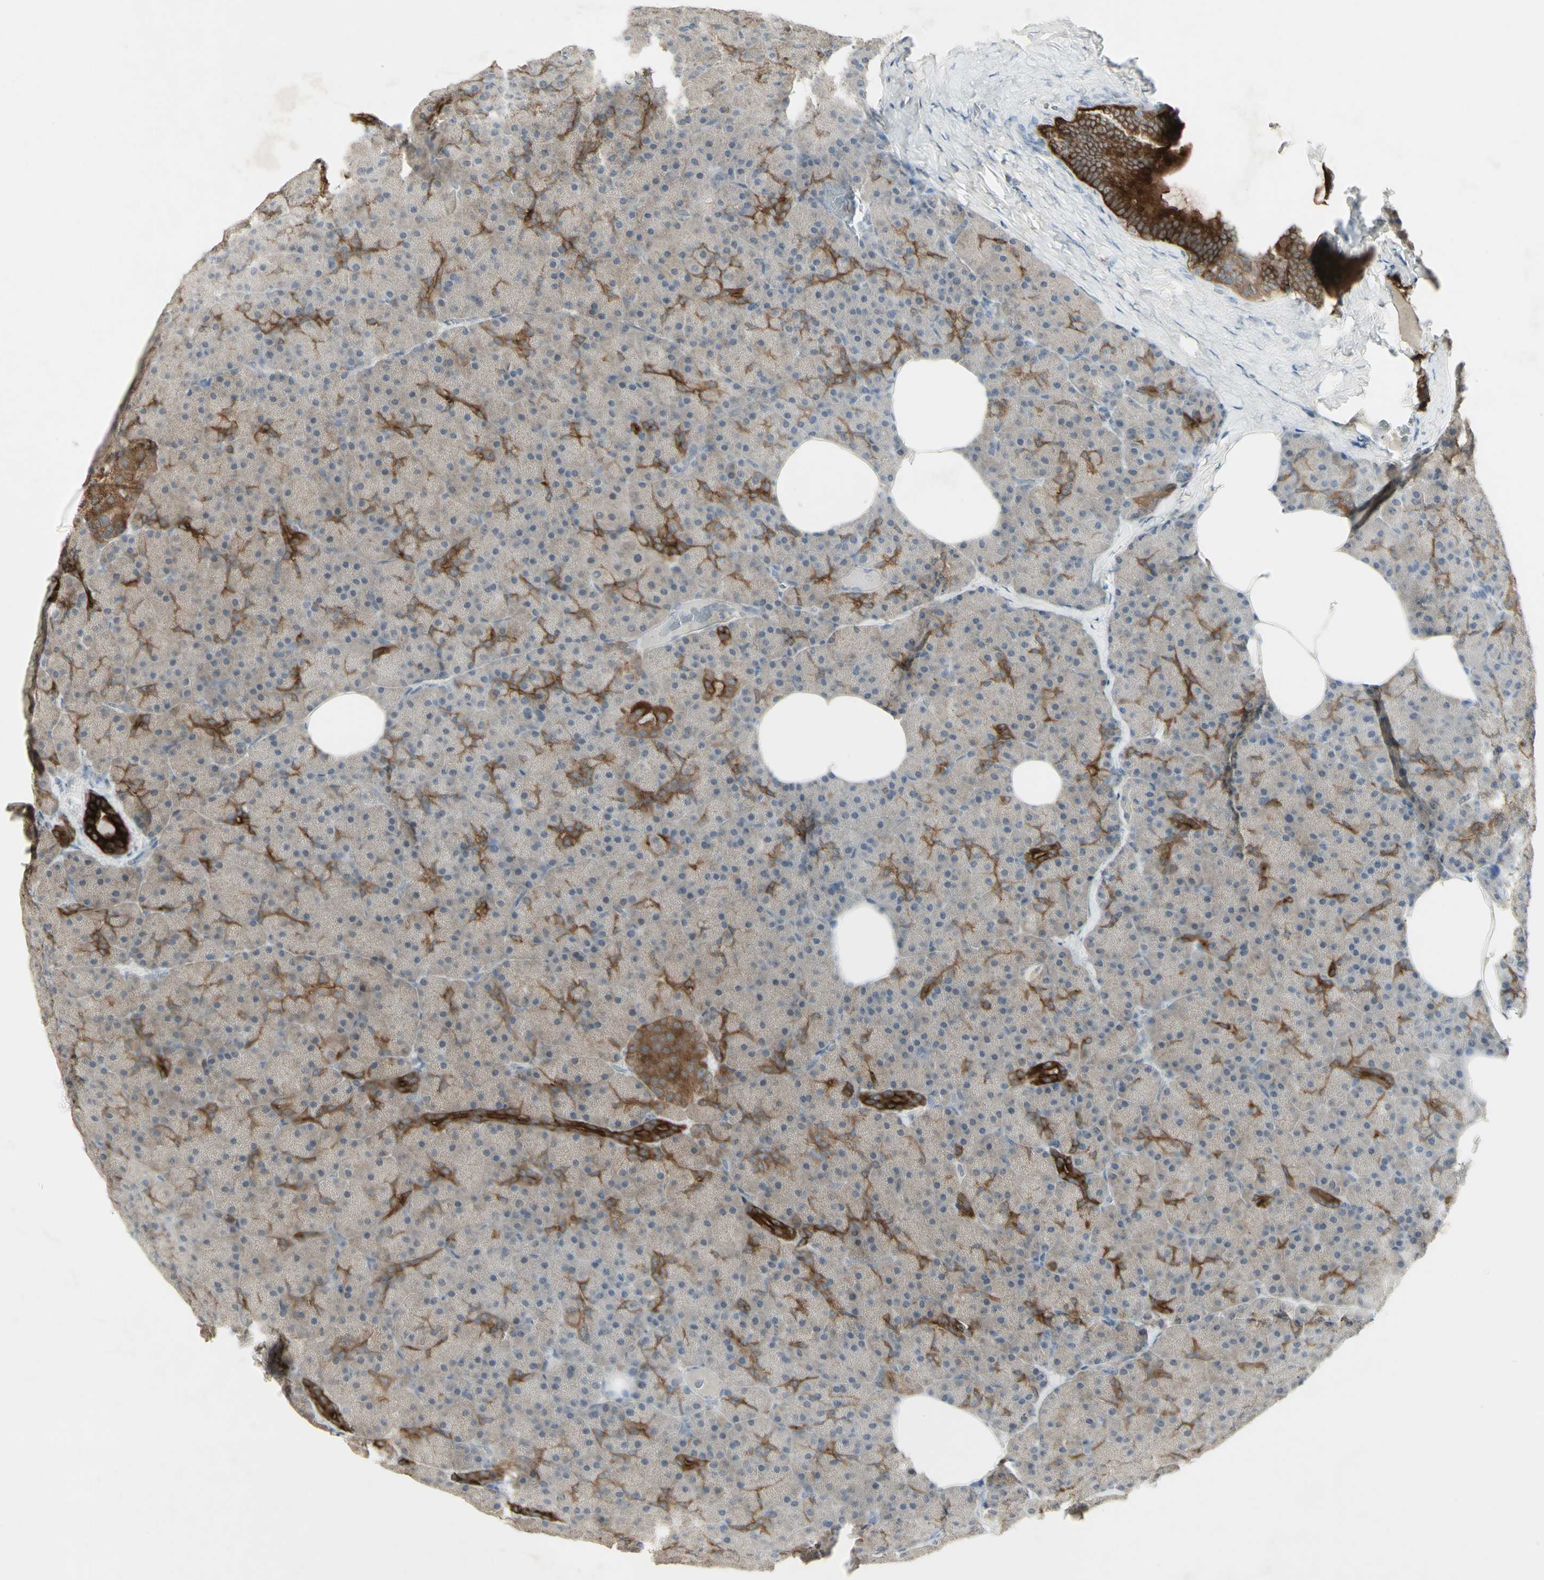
{"staining": {"intensity": "strong", "quantity": "25%-75%", "location": "cytoplasmic/membranous"}, "tissue": "pancreas", "cell_type": "Exocrine glandular cells", "image_type": "normal", "snomed": [{"axis": "morphology", "description": "Normal tissue, NOS"}, {"axis": "topography", "description": "Pancreas"}], "caption": "Immunohistochemical staining of benign human pancreas shows 25%-75% levels of strong cytoplasmic/membranous protein expression in approximately 25%-75% of exocrine glandular cells. (brown staining indicates protein expression, while blue staining denotes nuclei).", "gene": "C1orf116", "patient": {"sex": "female", "age": 35}}